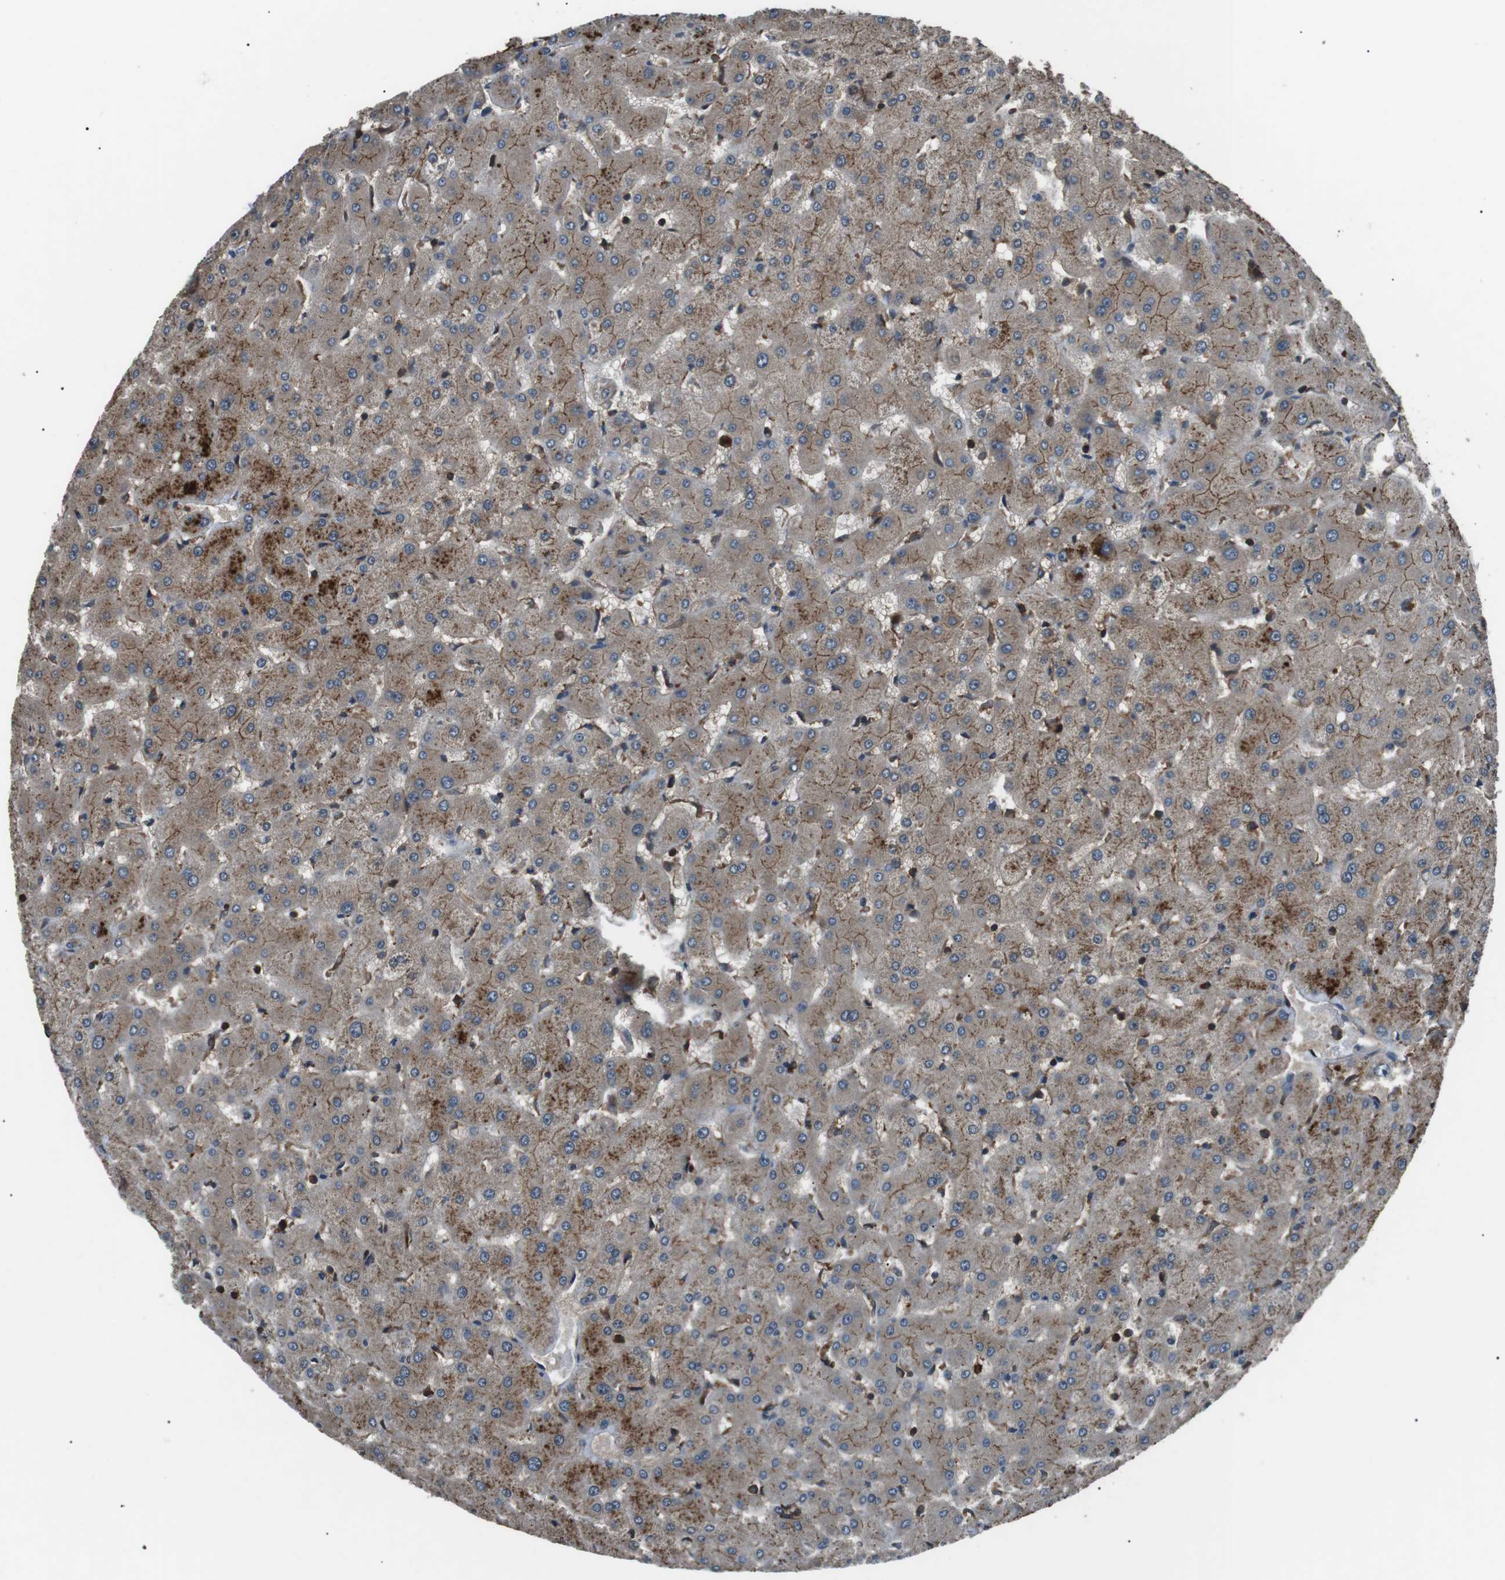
{"staining": {"intensity": "moderate", "quantity": ">75%", "location": "cytoplasmic/membranous"}, "tissue": "liver", "cell_type": "Cholangiocytes", "image_type": "normal", "snomed": [{"axis": "morphology", "description": "Normal tissue, NOS"}, {"axis": "topography", "description": "Liver"}], "caption": "Immunohistochemistry (IHC) photomicrograph of unremarkable liver stained for a protein (brown), which demonstrates medium levels of moderate cytoplasmic/membranous staining in about >75% of cholangiocytes.", "gene": "GPR161", "patient": {"sex": "female", "age": 63}}